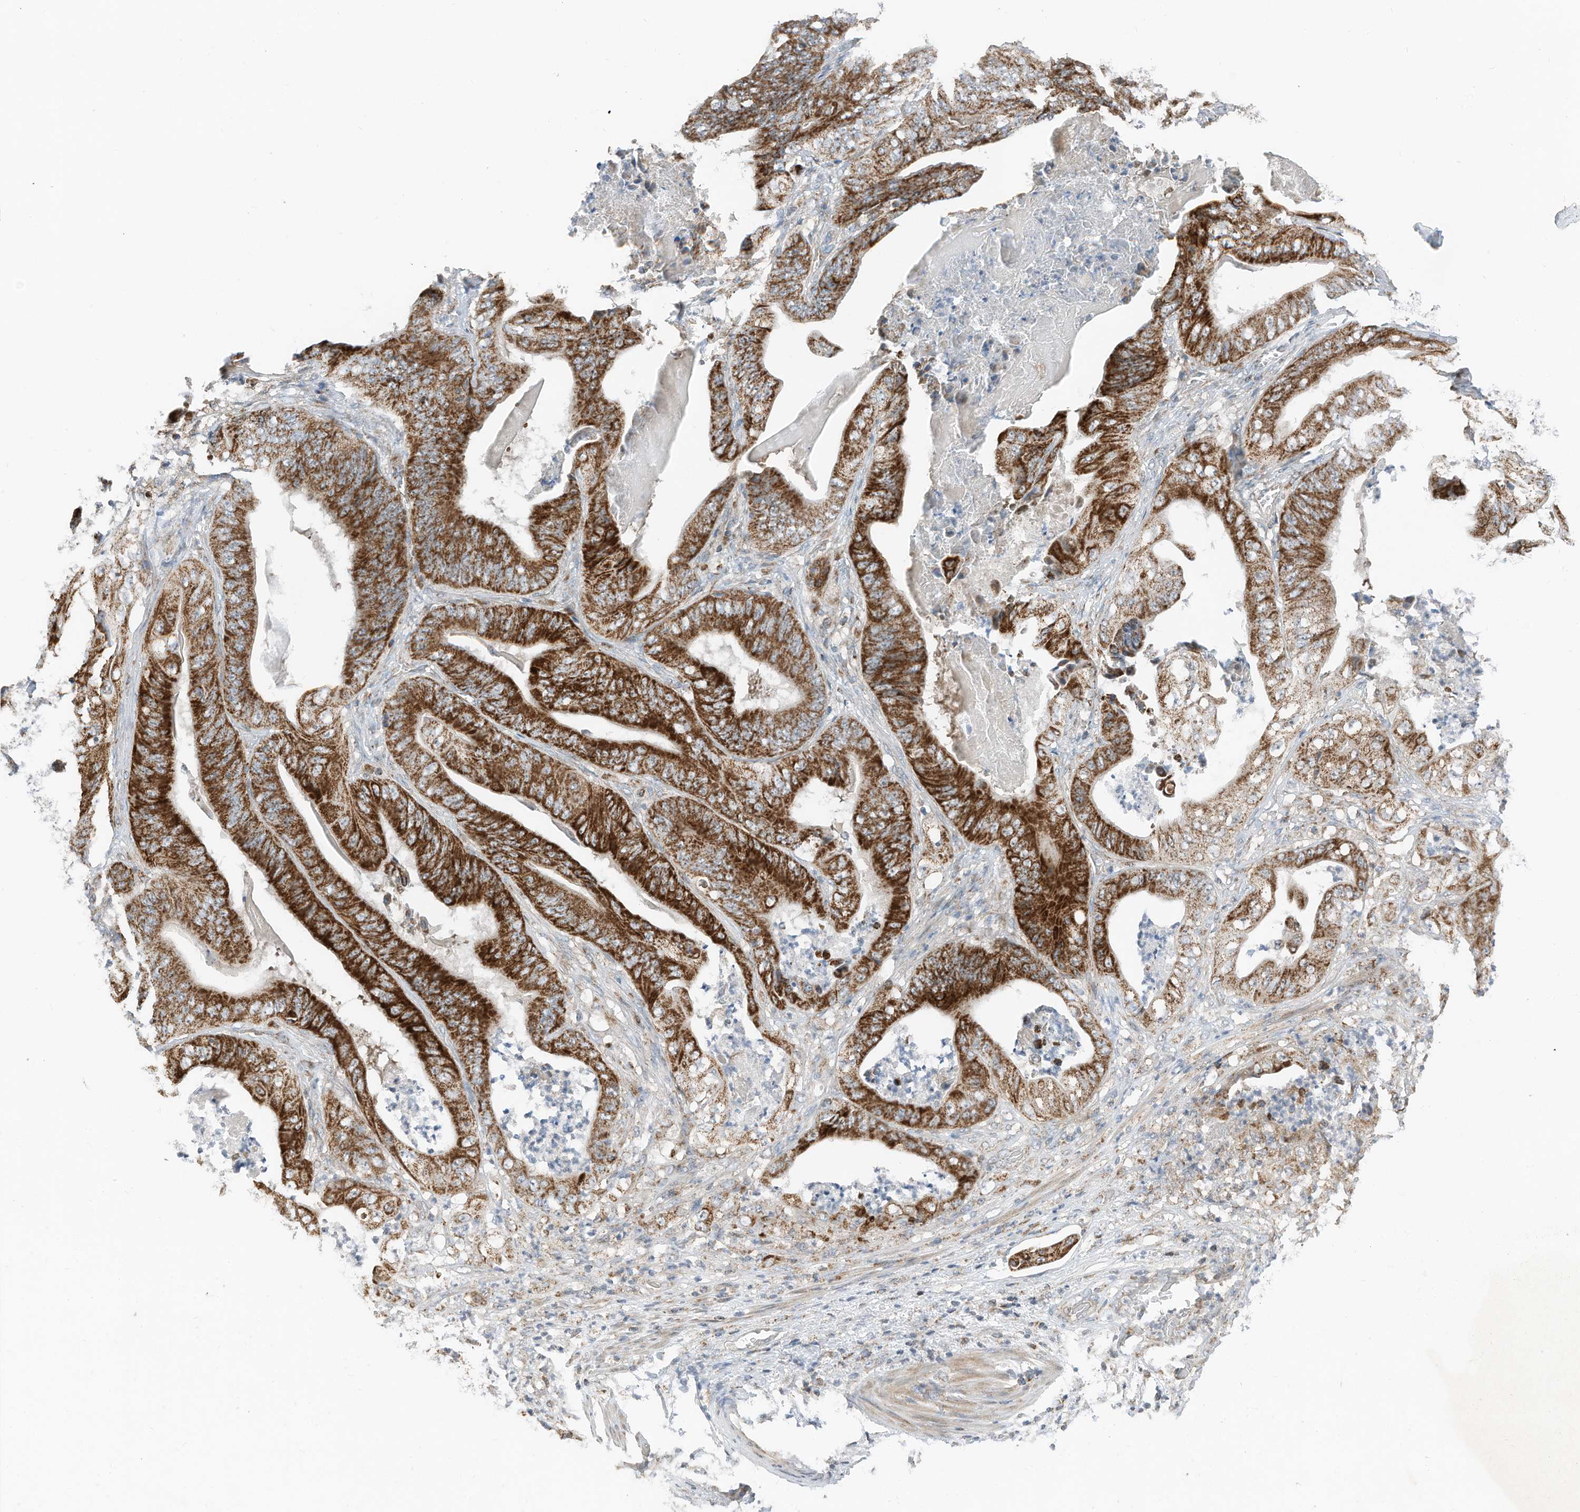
{"staining": {"intensity": "strong", "quantity": ">75%", "location": "cytoplasmic/membranous"}, "tissue": "stomach cancer", "cell_type": "Tumor cells", "image_type": "cancer", "snomed": [{"axis": "morphology", "description": "Adenocarcinoma, NOS"}, {"axis": "topography", "description": "Stomach"}], "caption": "Human stomach cancer stained with a protein marker displays strong staining in tumor cells.", "gene": "RMND1", "patient": {"sex": "female", "age": 73}}